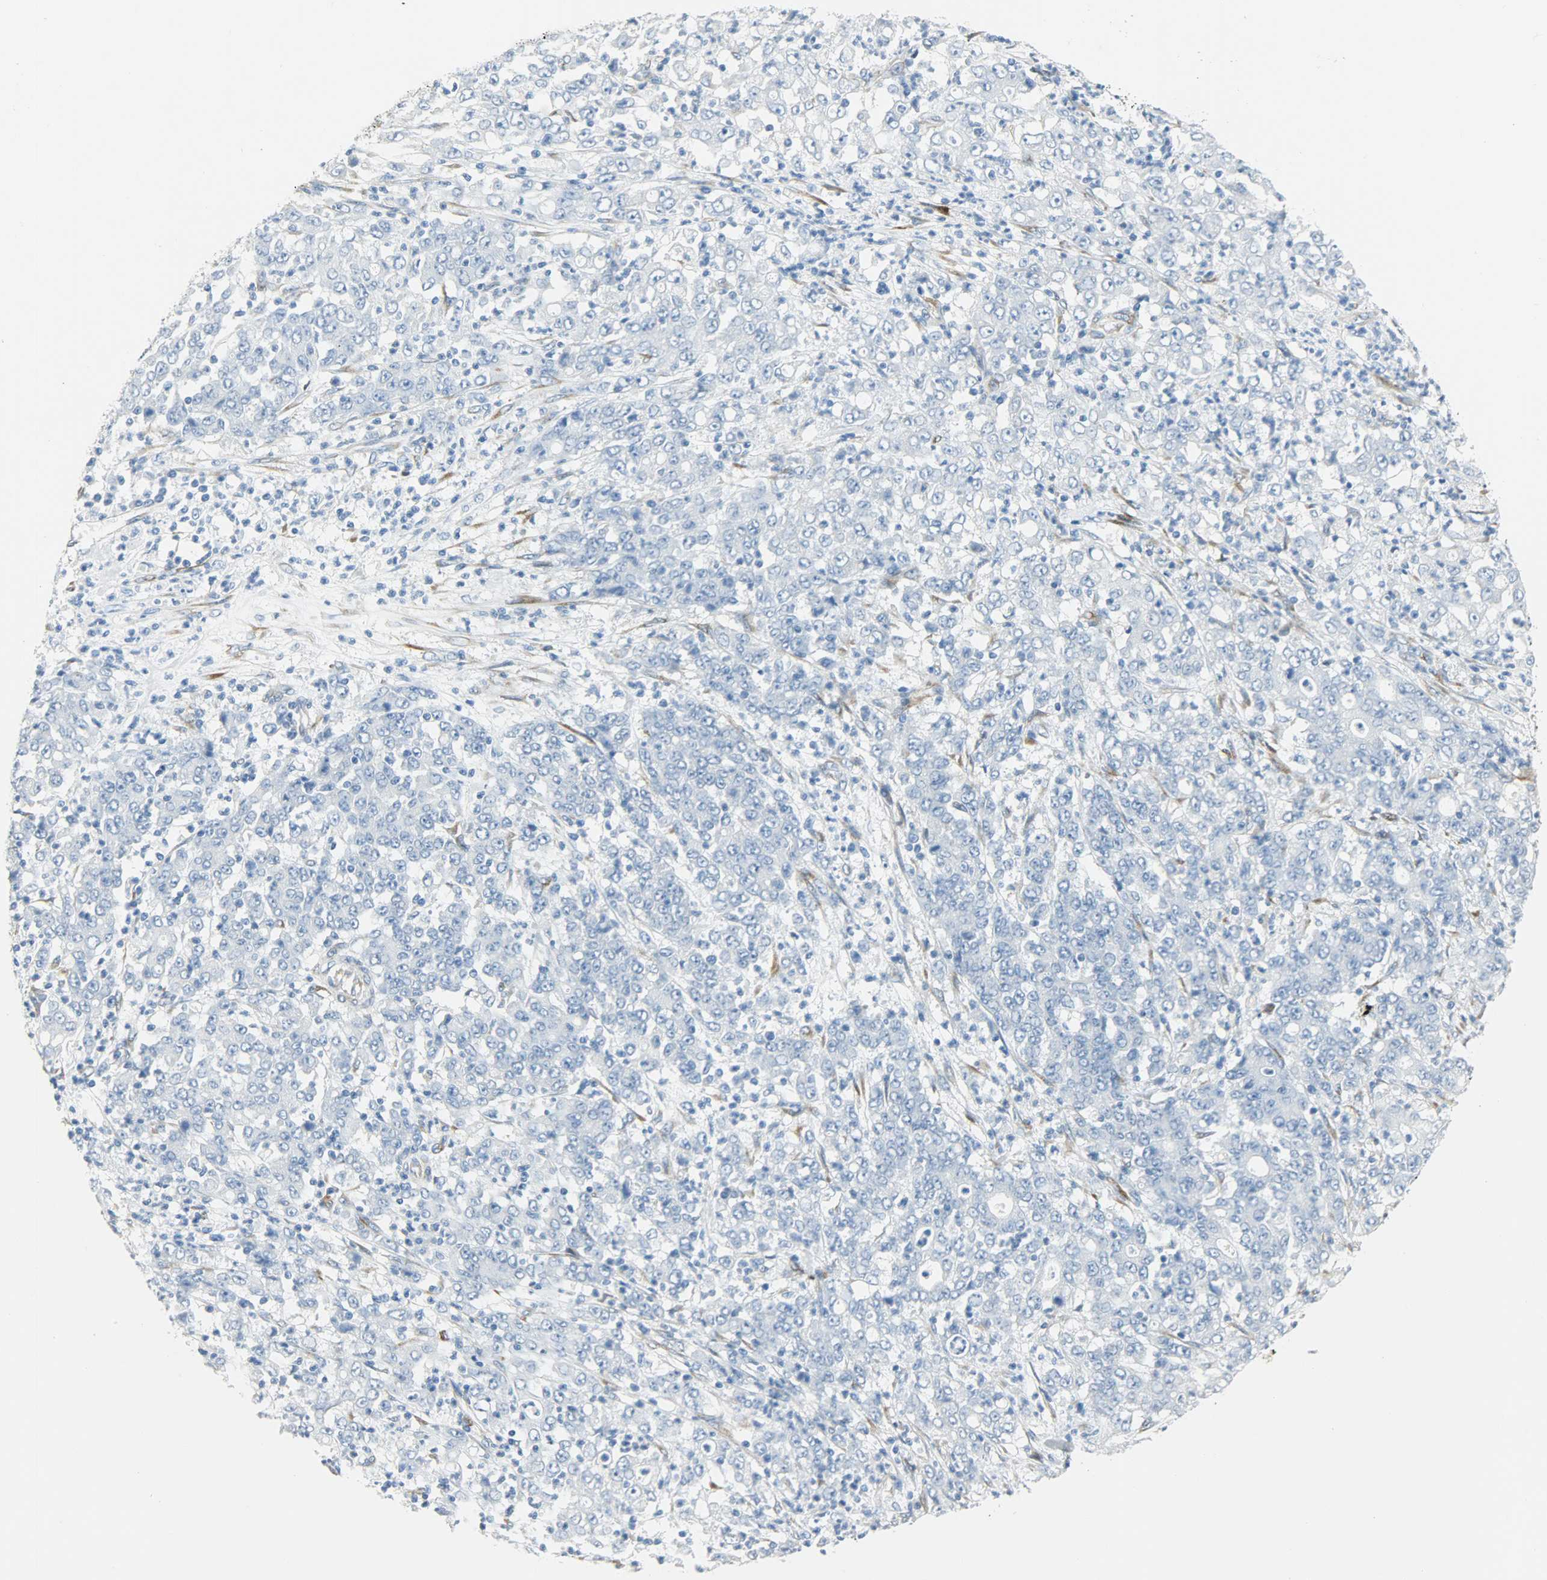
{"staining": {"intensity": "negative", "quantity": "none", "location": "none"}, "tissue": "stomach cancer", "cell_type": "Tumor cells", "image_type": "cancer", "snomed": [{"axis": "morphology", "description": "Adenocarcinoma, NOS"}, {"axis": "topography", "description": "Stomach, lower"}], "caption": "Adenocarcinoma (stomach) was stained to show a protein in brown. There is no significant expression in tumor cells.", "gene": "PKD2", "patient": {"sex": "female", "age": 71}}